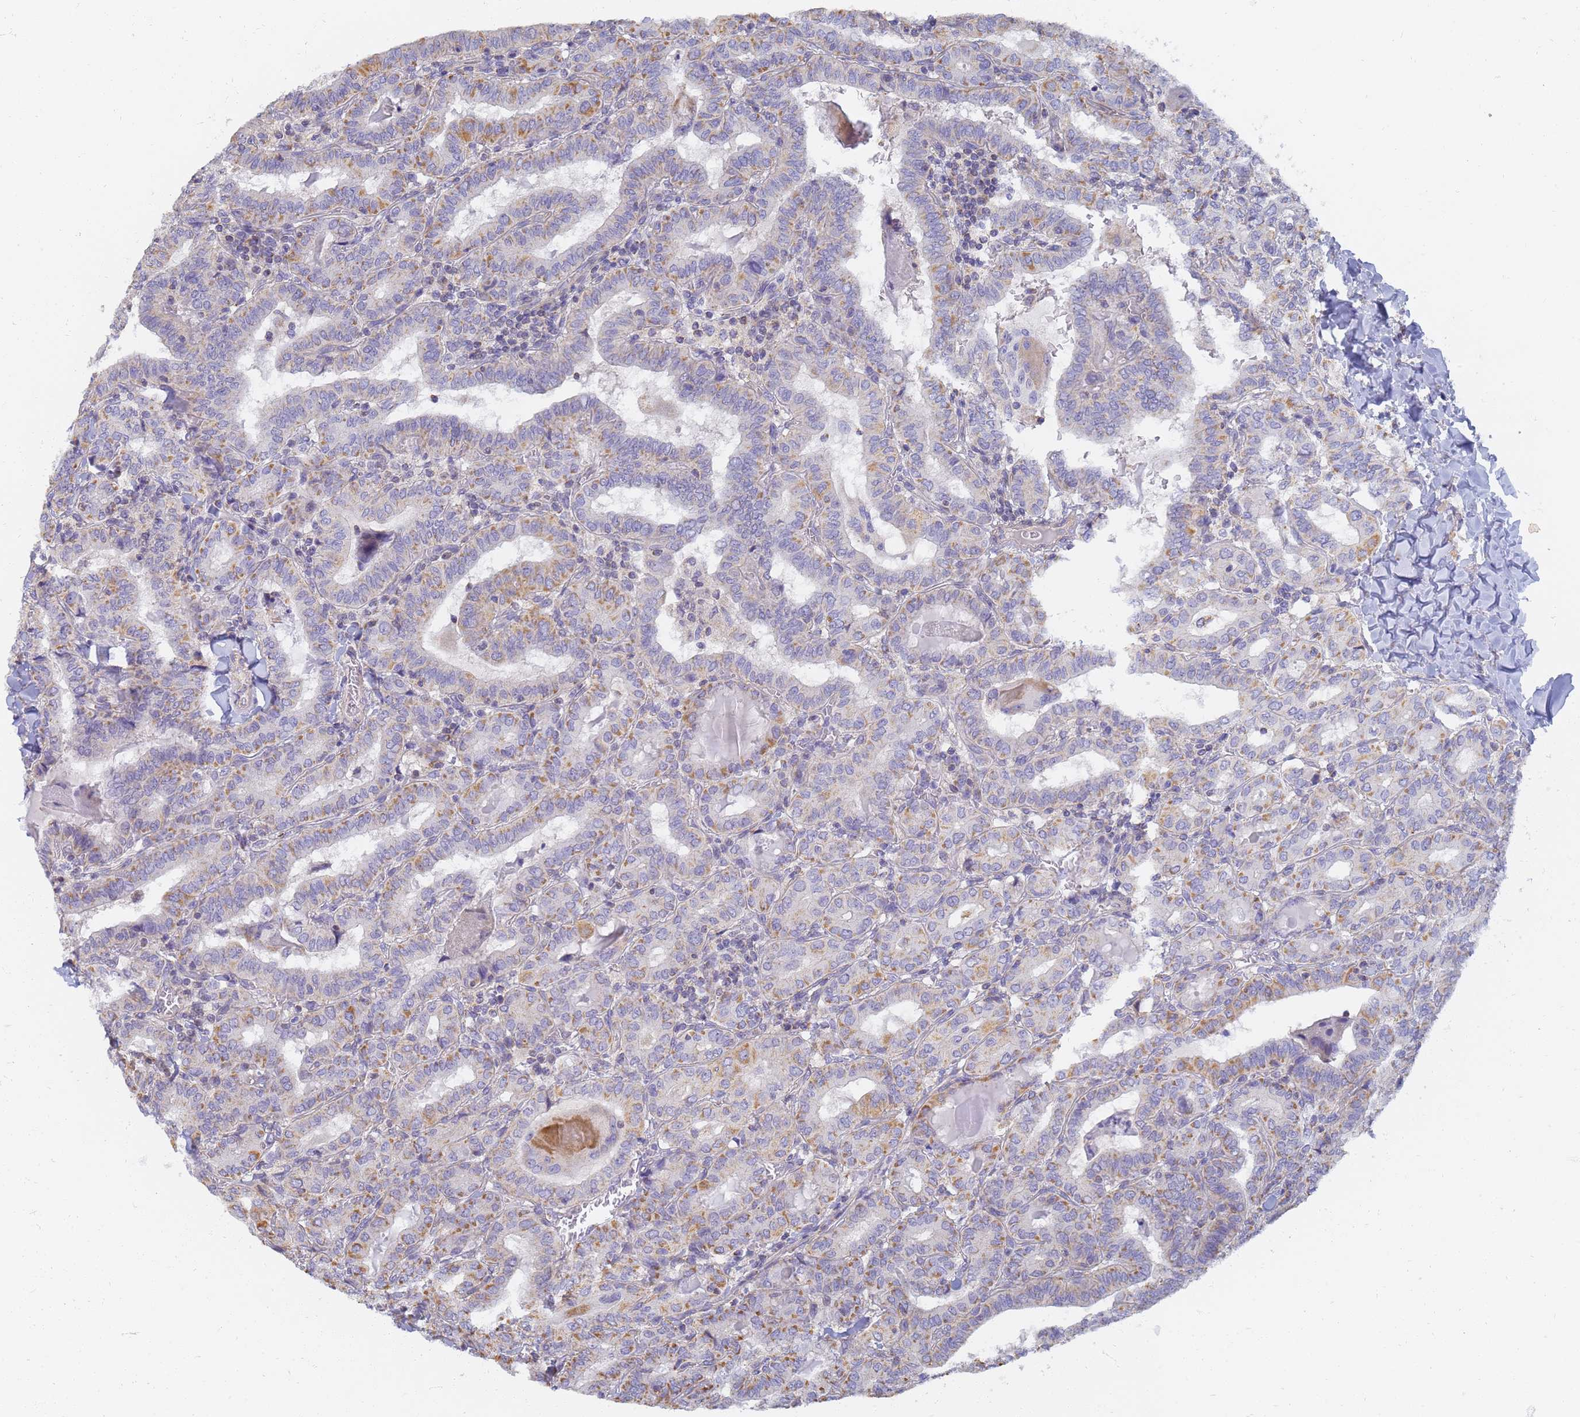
{"staining": {"intensity": "moderate", "quantity": "25%-75%", "location": "cytoplasmic/membranous"}, "tissue": "thyroid cancer", "cell_type": "Tumor cells", "image_type": "cancer", "snomed": [{"axis": "morphology", "description": "Papillary adenocarcinoma, NOS"}, {"axis": "topography", "description": "Thyroid gland"}], "caption": "Immunohistochemical staining of thyroid papillary adenocarcinoma demonstrates medium levels of moderate cytoplasmic/membranous protein expression in approximately 25%-75% of tumor cells. (DAB (3,3'-diaminobenzidine) IHC, brown staining for protein, blue staining for nuclei).", "gene": "UTP23", "patient": {"sex": "female", "age": 72}}